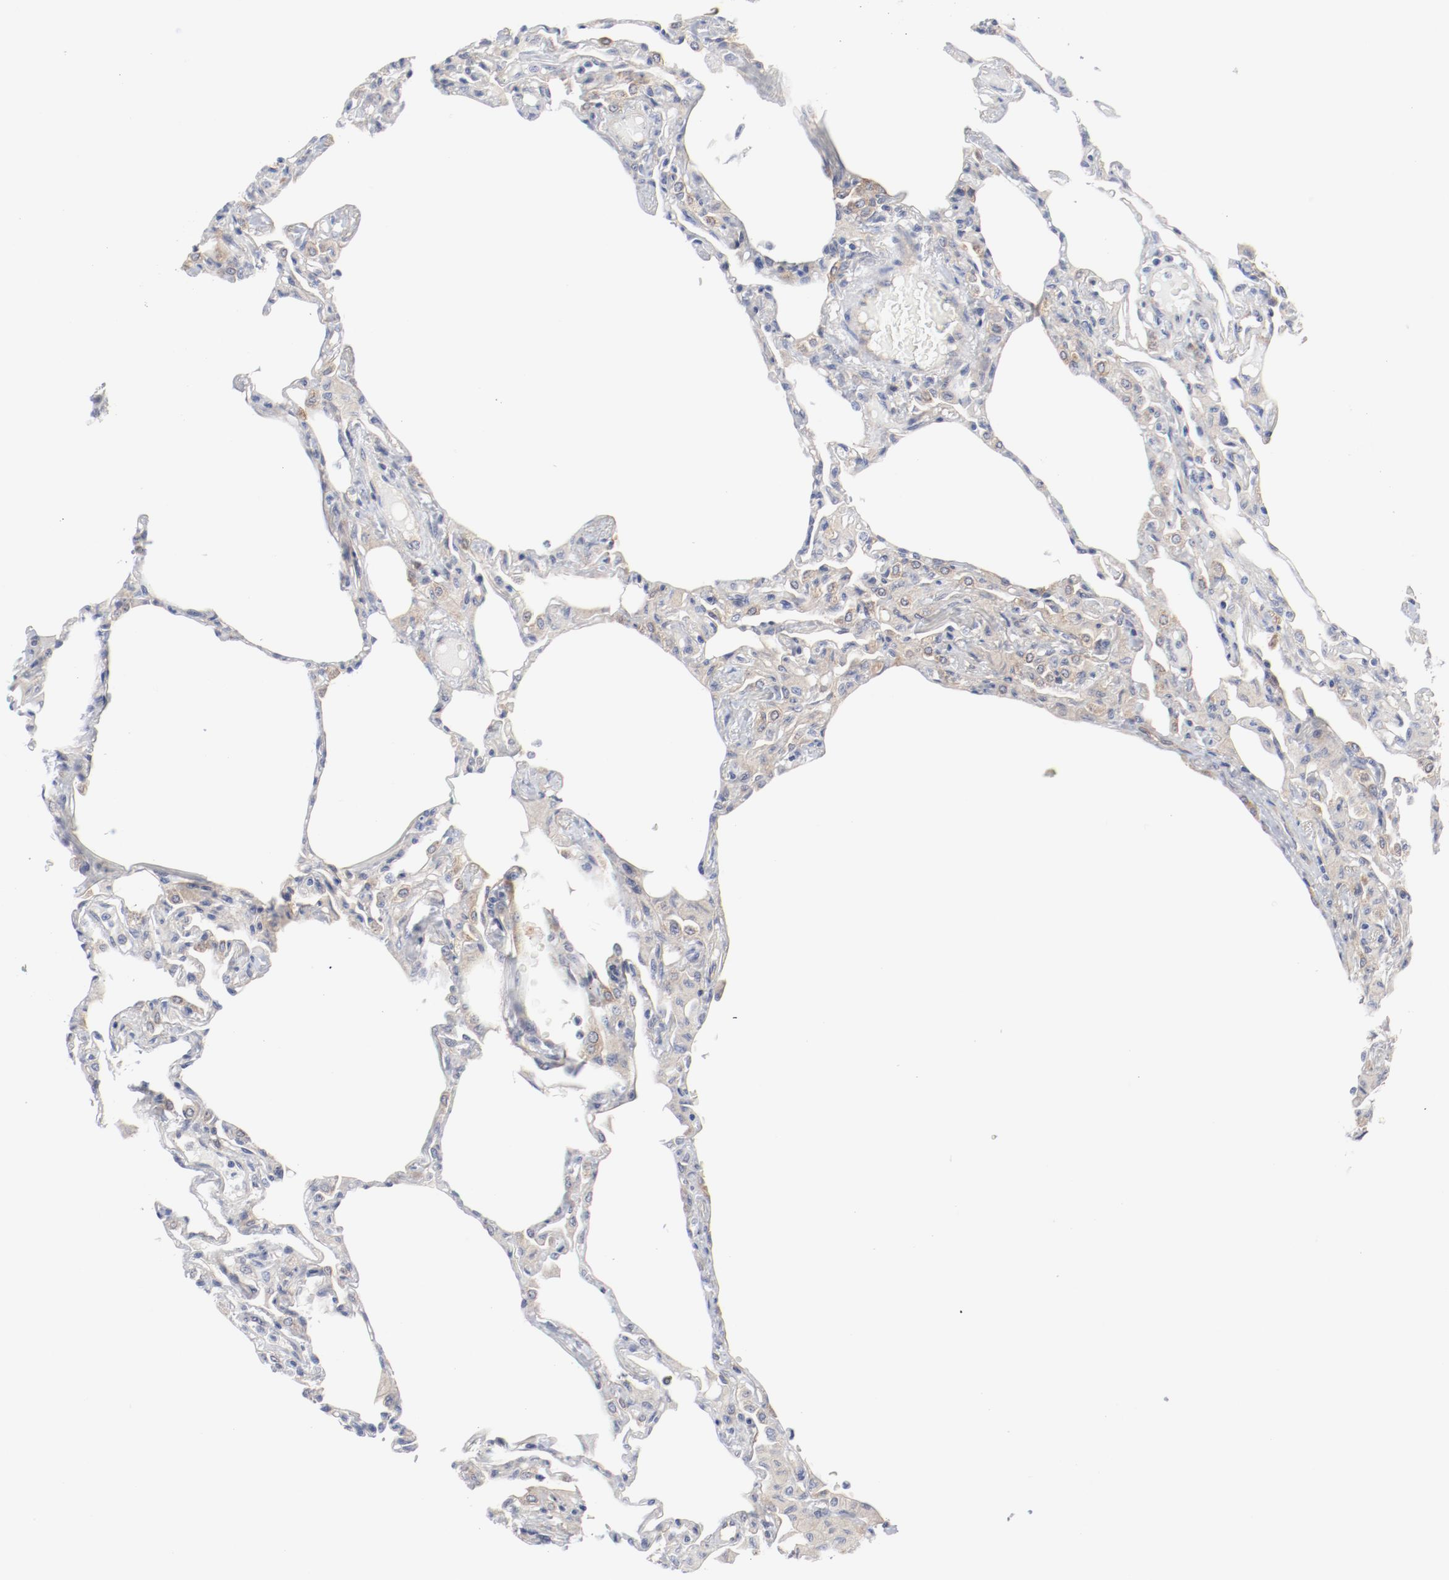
{"staining": {"intensity": "weak", "quantity": "<25%", "location": "cytoplasmic/membranous"}, "tissue": "lung", "cell_type": "Alveolar cells", "image_type": "normal", "snomed": [{"axis": "morphology", "description": "Normal tissue, NOS"}, {"axis": "topography", "description": "Lung"}], "caption": "Immunohistochemistry photomicrograph of unremarkable lung: lung stained with DAB exhibits no significant protein positivity in alveolar cells. Brightfield microscopy of immunohistochemistry stained with DAB (3,3'-diaminobenzidine) (brown) and hematoxylin (blue), captured at high magnification.", "gene": "BAD", "patient": {"sex": "female", "age": 49}}